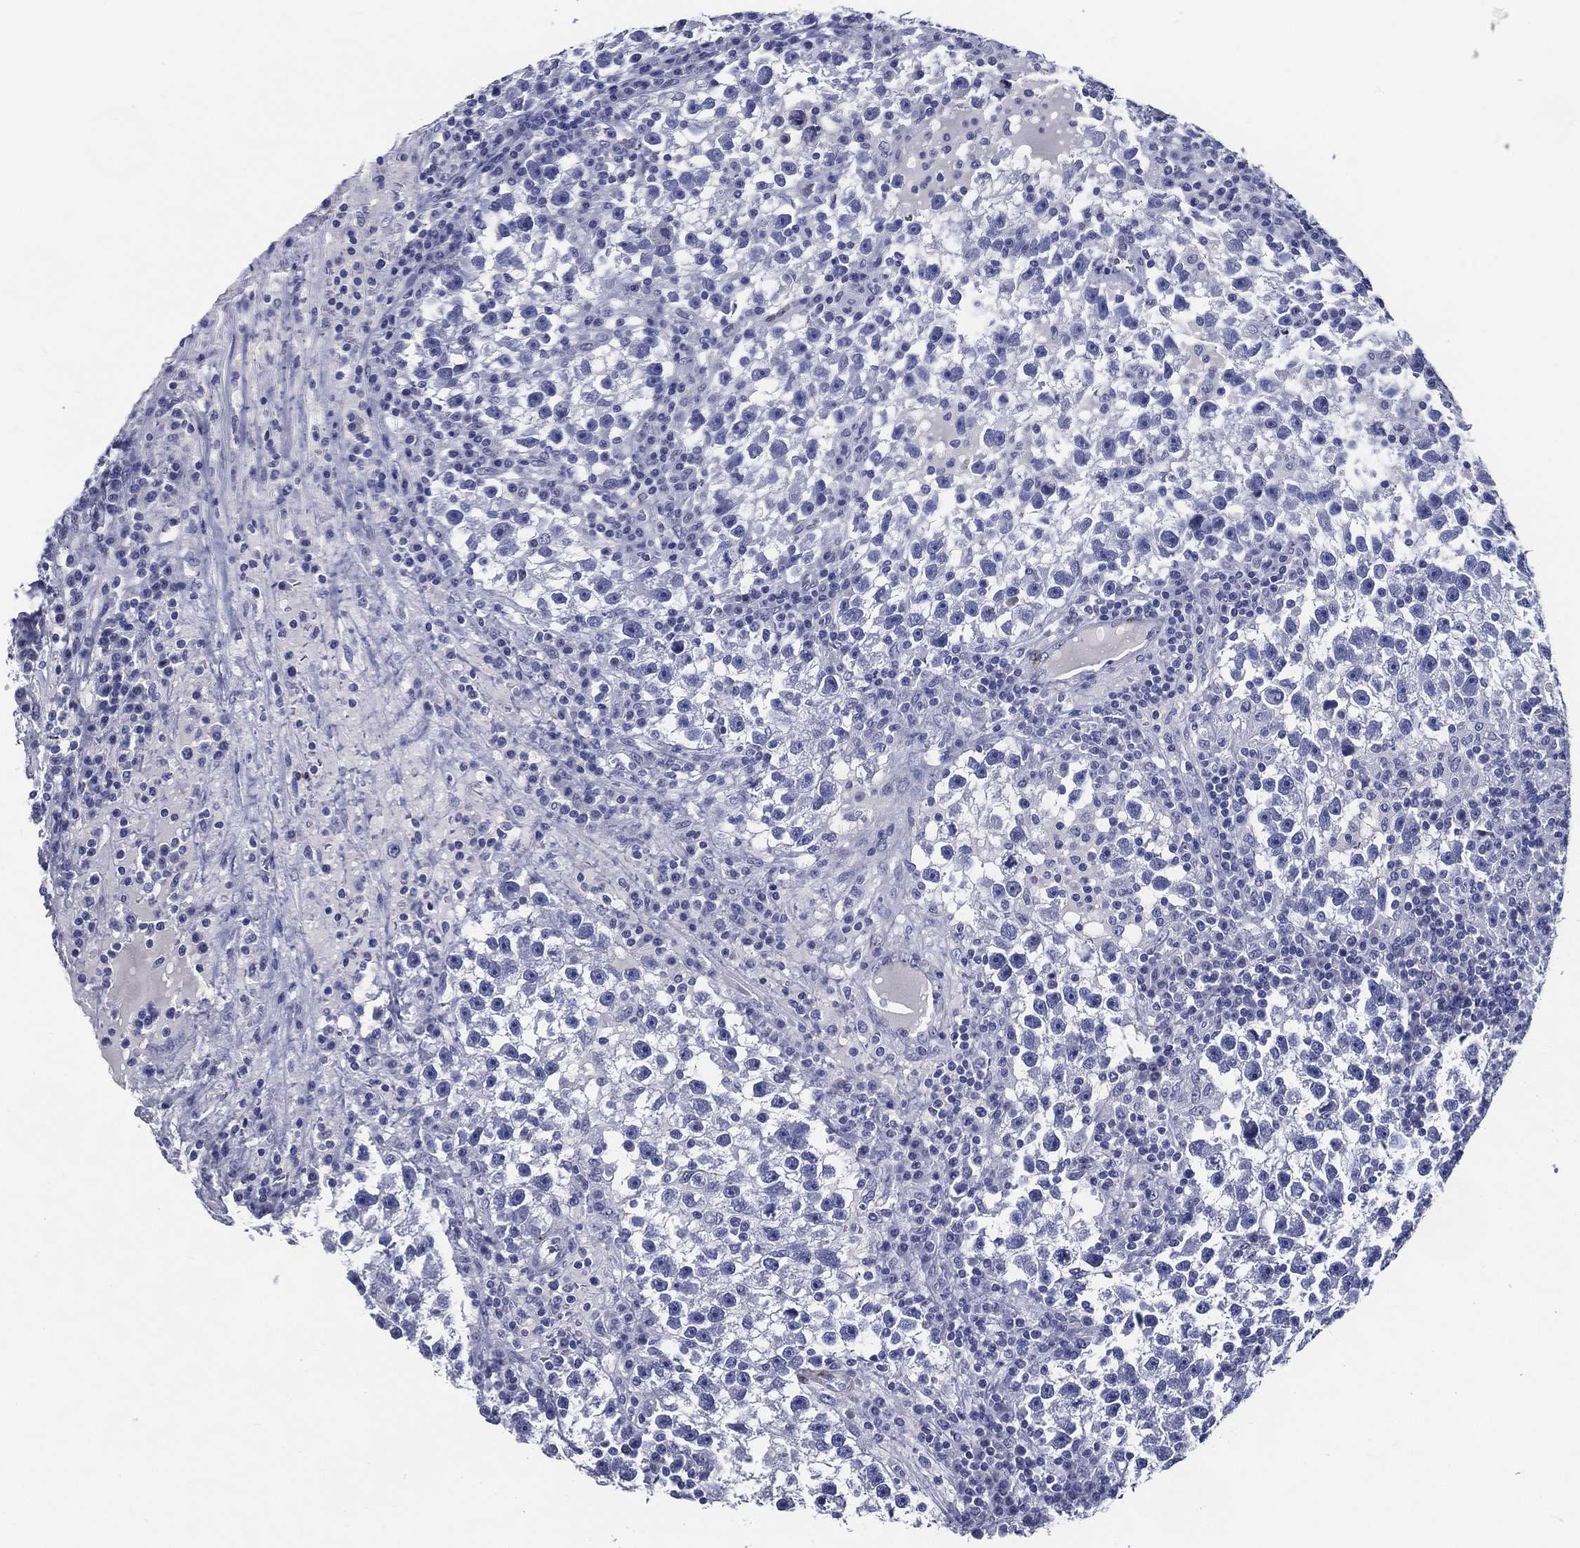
{"staining": {"intensity": "negative", "quantity": "none", "location": "none"}, "tissue": "testis cancer", "cell_type": "Tumor cells", "image_type": "cancer", "snomed": [{"axis": "morphology", "description": "Seminoma, NOS"}, {"axis": "topography", "description": "Testis"}], "caption": "DAB (3,3'-diaminobenzidine) immunohistochemical staining of human testis cancer reveals no significant staining in tumor cells. (Immunohistochemistry (ihc), brightfield microscopy, high magnification).", "gene": "ACE2", "patient": {"sex": "male", "age": 47}}